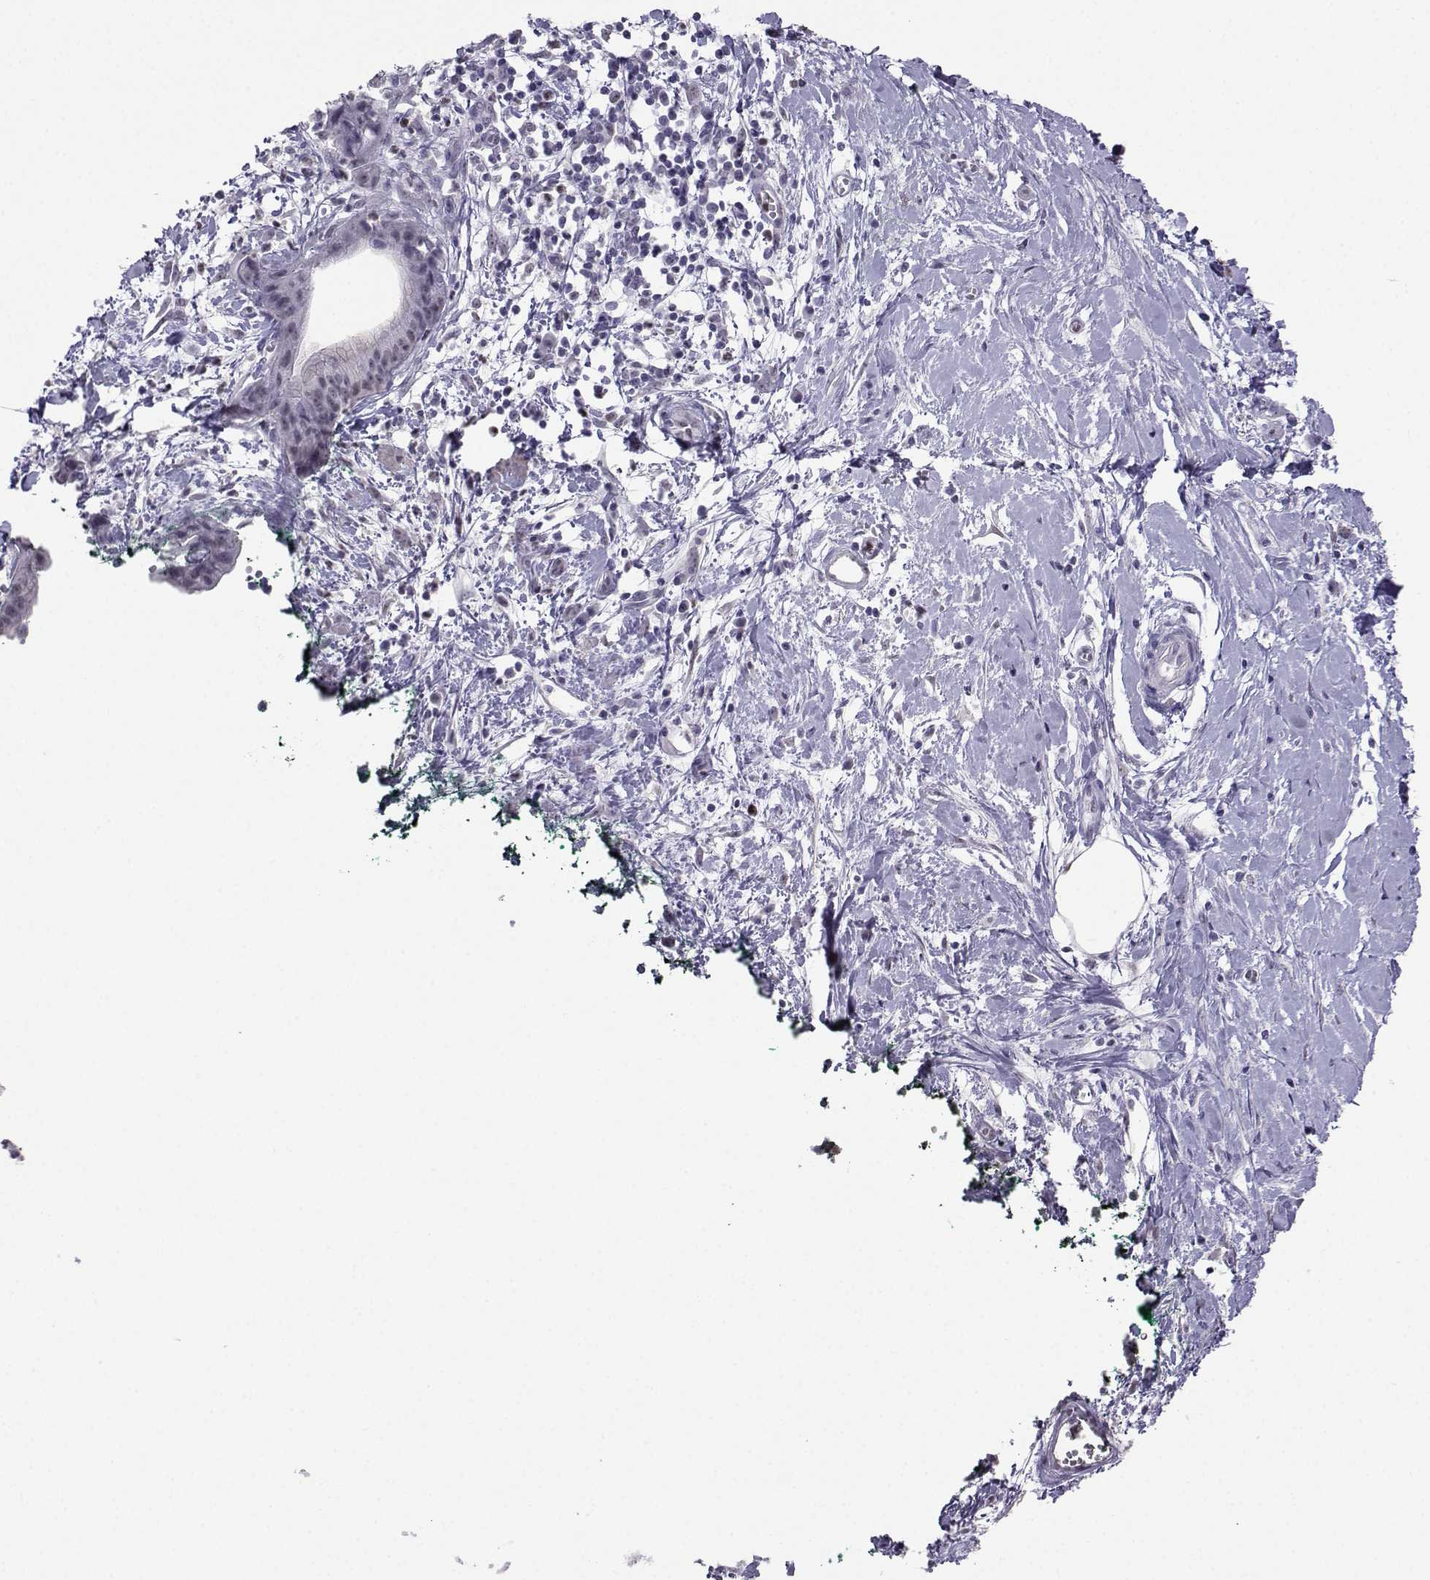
{"staining": {"intensity": "negative", "quantity": "none", "location": "none"}, "tissue": "pancreatic cancer", "cell_type": "Tumor cells", "image_type": "cancer", "snomed": [{"axis": "morphology", "description": "Normal tissue, NOS"}, {"axis": "morphology", "description": "Adenocarcinoma, NOS"}, {"axis": "topography", "description": "Lymph node"}, {"axis": "topography", "description": "Pancreas"}], "caption": "Tumor cells show no significant expression in pancreatic cancer.", "gene": "TEDC2", "patient": {"sex": "female", "age": 58}}